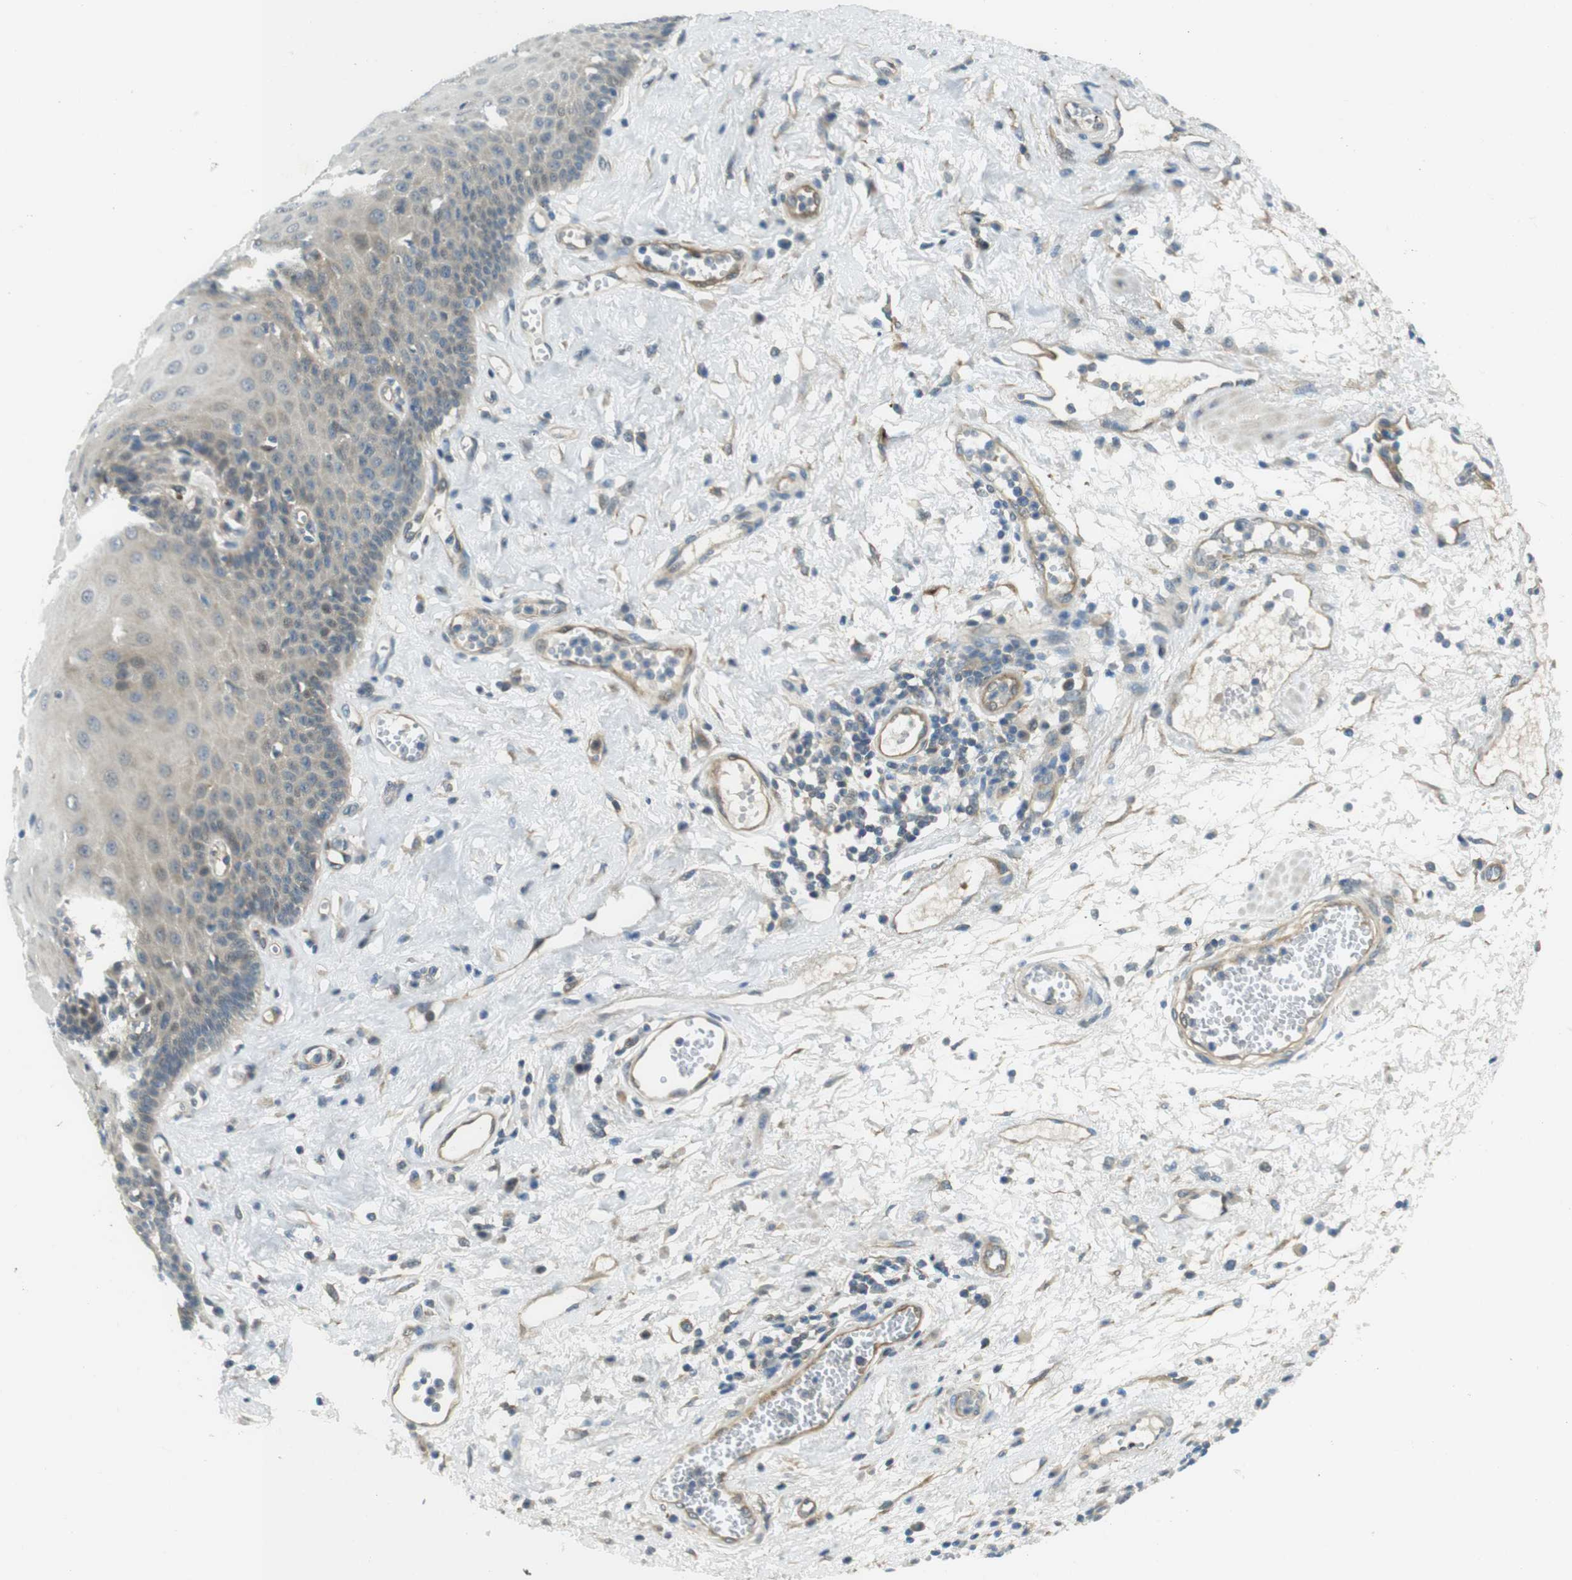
{"staining": {"intensity": "weak", "quantity": "<25%", "location": "cytoplasmic/membranous"}, "tissue": "esophagus", "cell_type": "Squamous epithelial cells", "image_type": "normal", "snomed": [{"axis": "morphology", "description": "Normal tissue, NOS"}, {"axis": "morphology", "description": "Squamous cell carcinoma, NOS"}, {"axis": "topography", "description": "Esophagus"}], "caption": "A high-resolution histopathology image shows IHC staining of benign esophagus, which demonstrates no significant staining in squamous epithelial cells.", "gene": "ABHD15", "patient": {"sex": "male", "age": 65}}